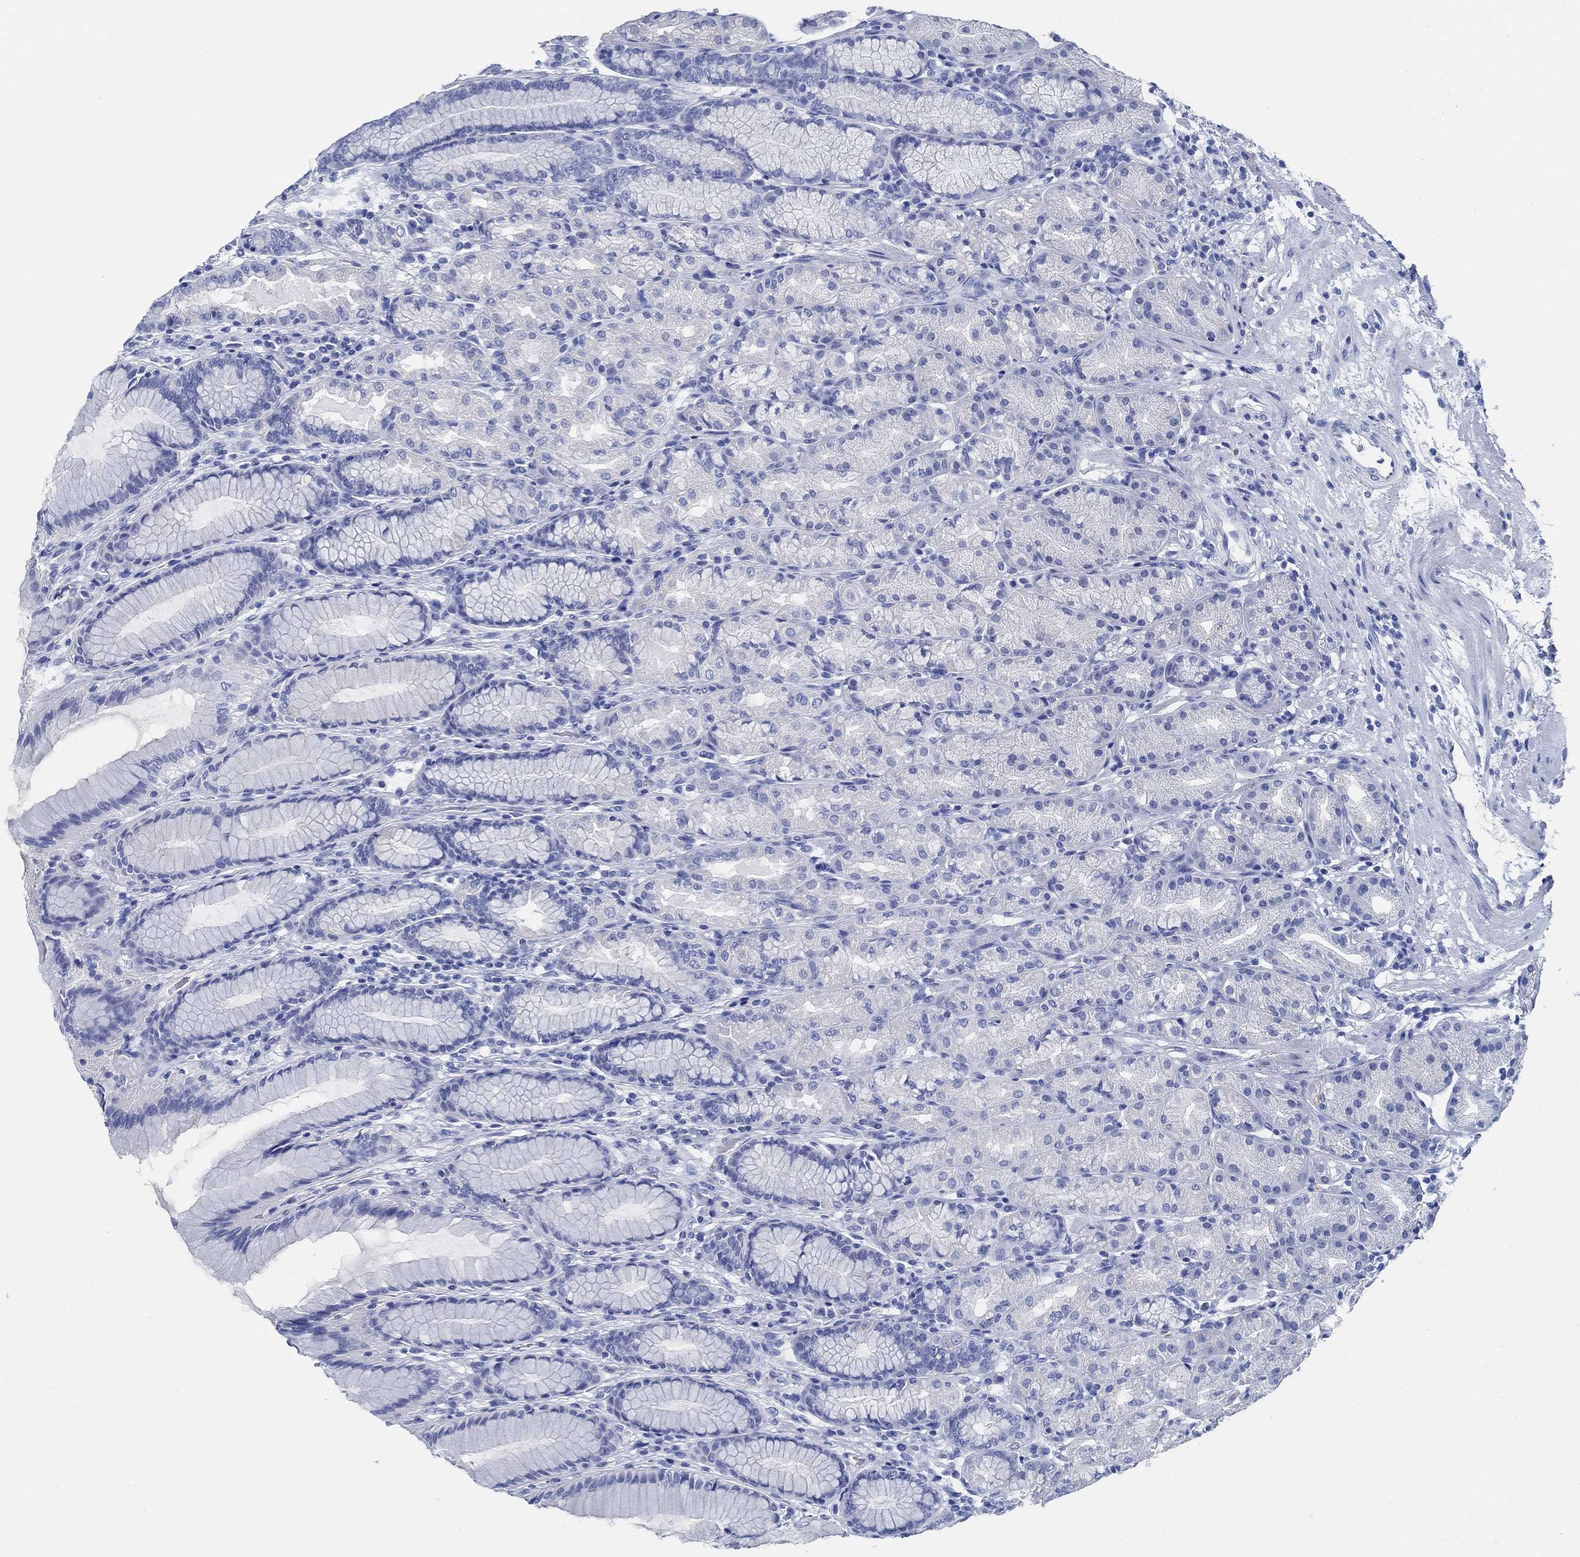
{"staining": {"intensity": "negative", "quantity": "none", "location": "none"}, "tissue": "stomach", "cell_type": "Glandular cells", "image_type": "normal", "snomed": [{"axis": "morphology", "description": "Normal tissue, NOS"}, {"axis": "morphology", "description": "Adenocarcinoma, NOS"}, {"axis": "topography", "description": "Stomach"}], "caption": "Benign stomach was stained to show a protein in brown. There is no significant expression in glandular cells. (DAB IHC visualized using brightfield microscopy, high magnification).", "gene": "SLC45A1", "patient": {"sex": "female", "age": 79}}